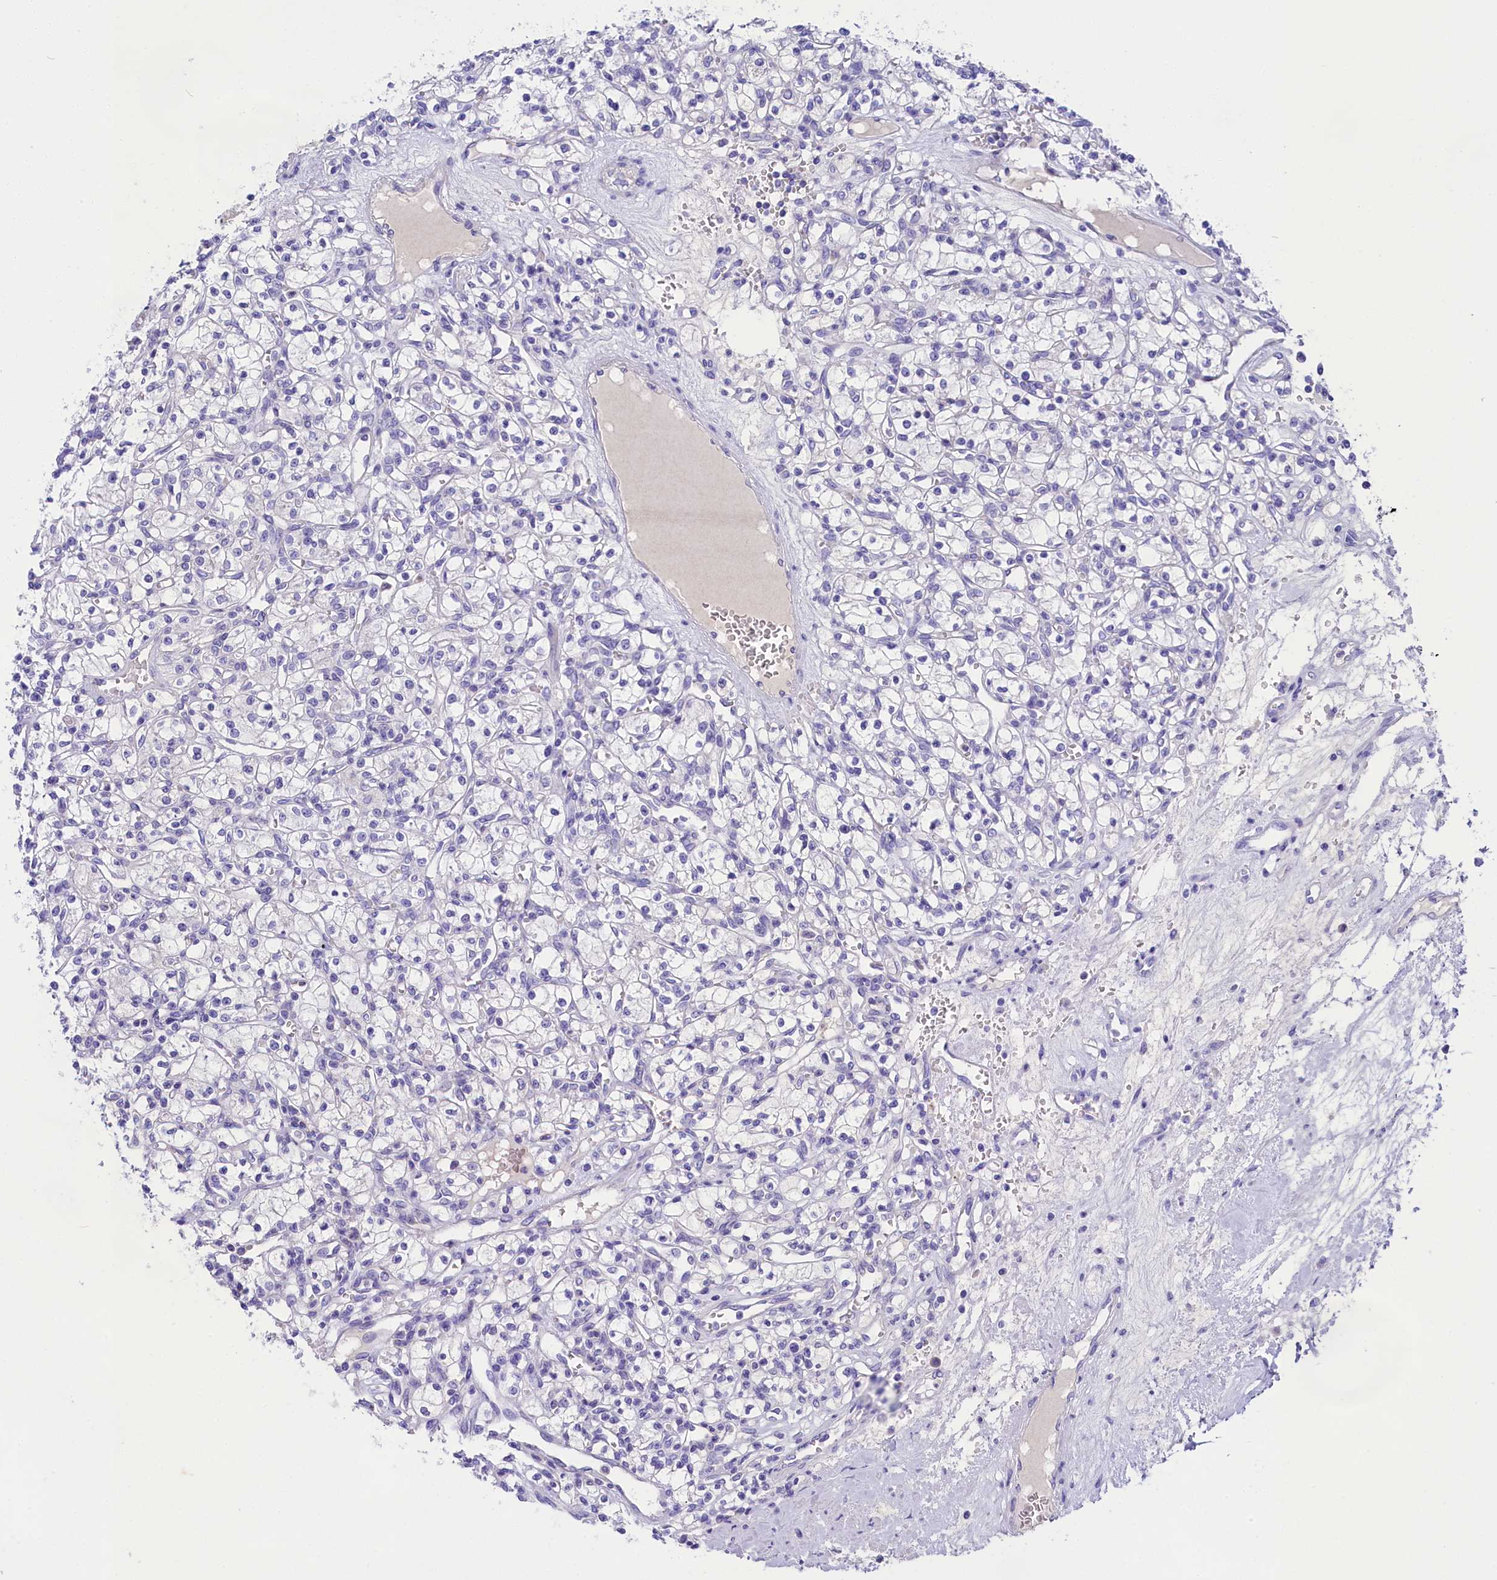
{"staining": {"intensity": "negative", "quantity": "none", "location": "none"}, "tissue": "renal cancer", "cell_type": "Tumor cells", "image_type": "cancer", "snomed": [{"axis": "morphology", "description": "Adenocarcinoma, NOS"}, {"axis": "topography", "description": "Kidney"}], "caption": "Human adenocarcinoma (renal) stained for a protein using immunohistochemistry displays no expression in tumor cells.", "gene": "SULT2A1", "patient": {"sex": "female", "age": 59}}